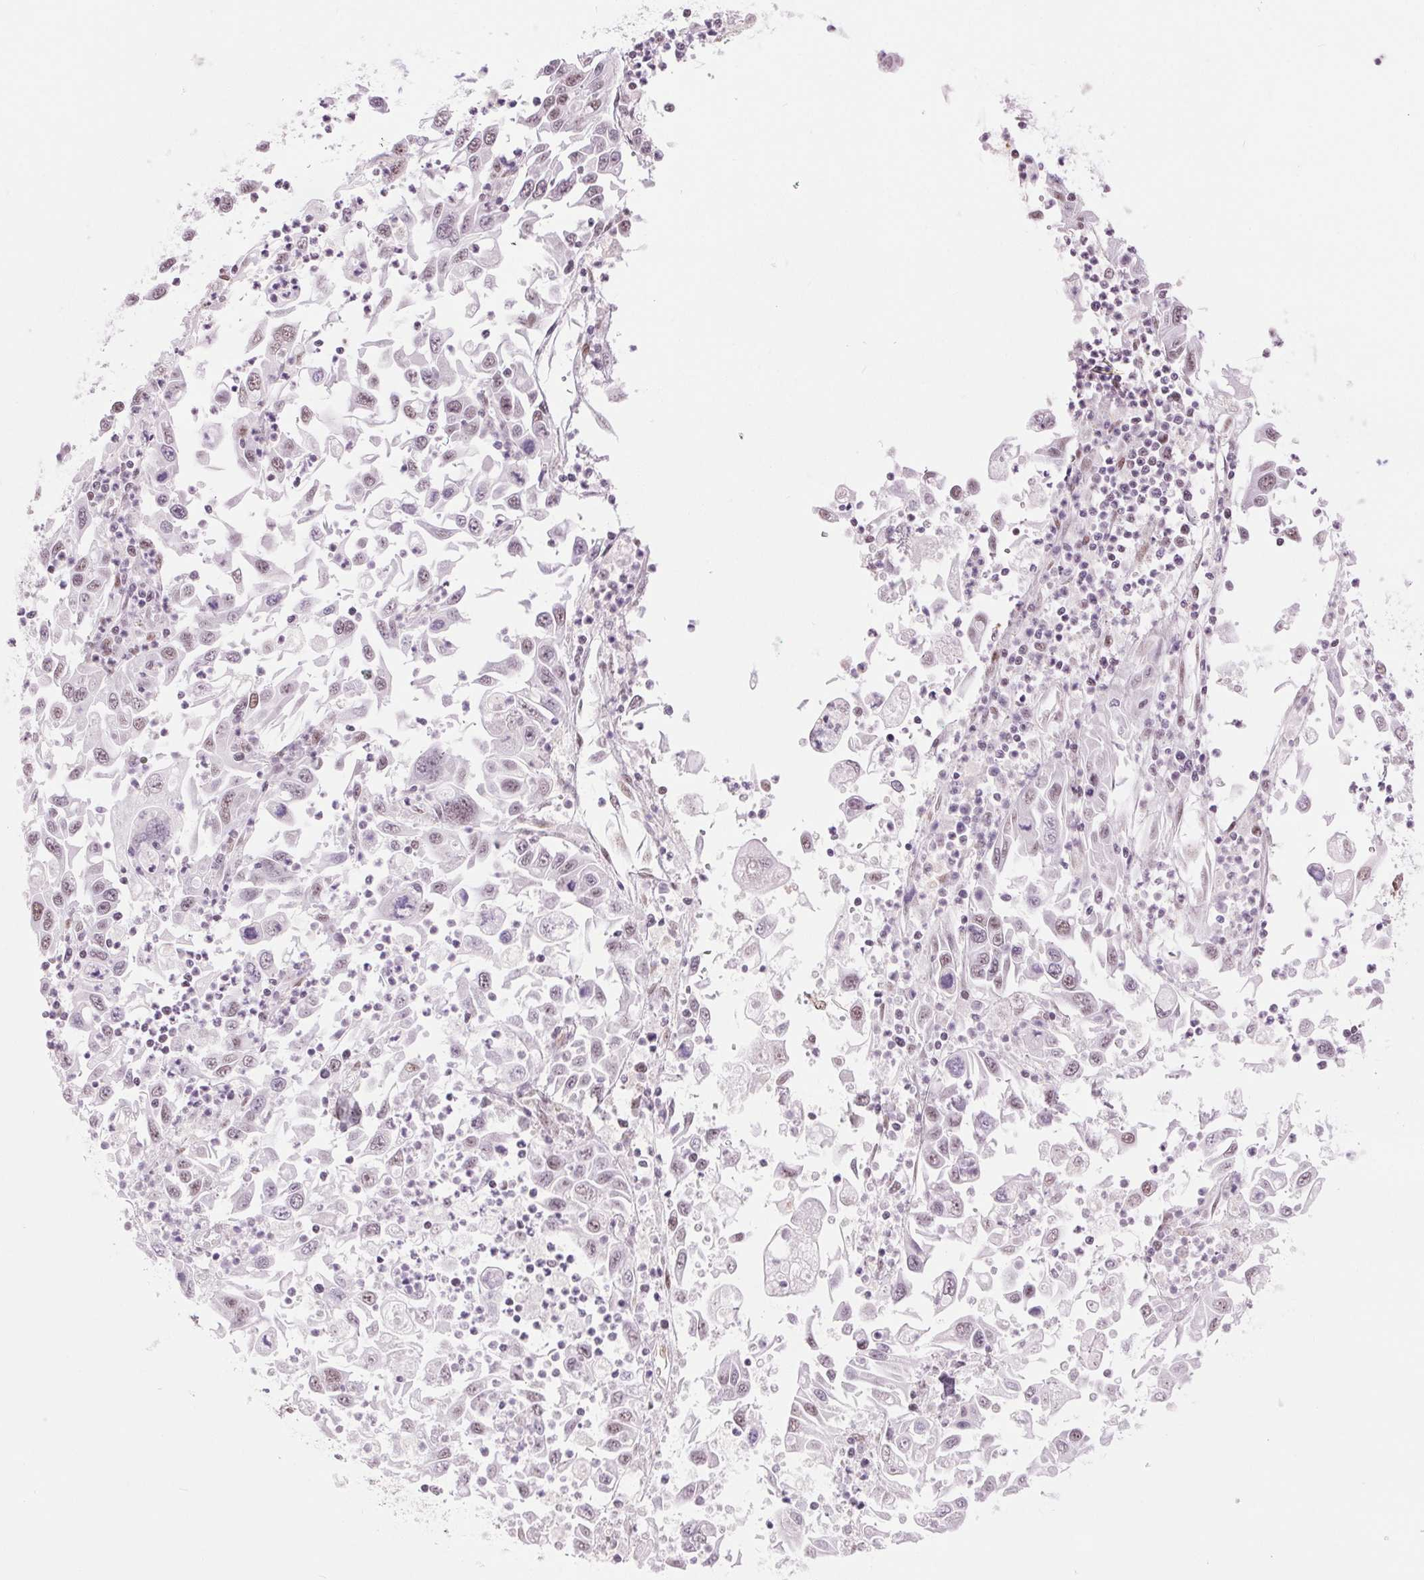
{"staining": {"intensity": "negative", "quantity": "none", "location": "none"}, "tissue": "endometrial cancer", "cell_type": "Tumor cells", "image_type": "cancer", "snomed": [{"axis": "morphology", "description": "Adenocarcinoma, NOS"}, {"axis": "topography", "description": "Uterus"}], "caption": "Endometrial cancer was stained to show a protein in brown. There is no significant staining in tumor cells.", "gene": "ZFR2", "patient": {"sex": "female", "age": 62}}